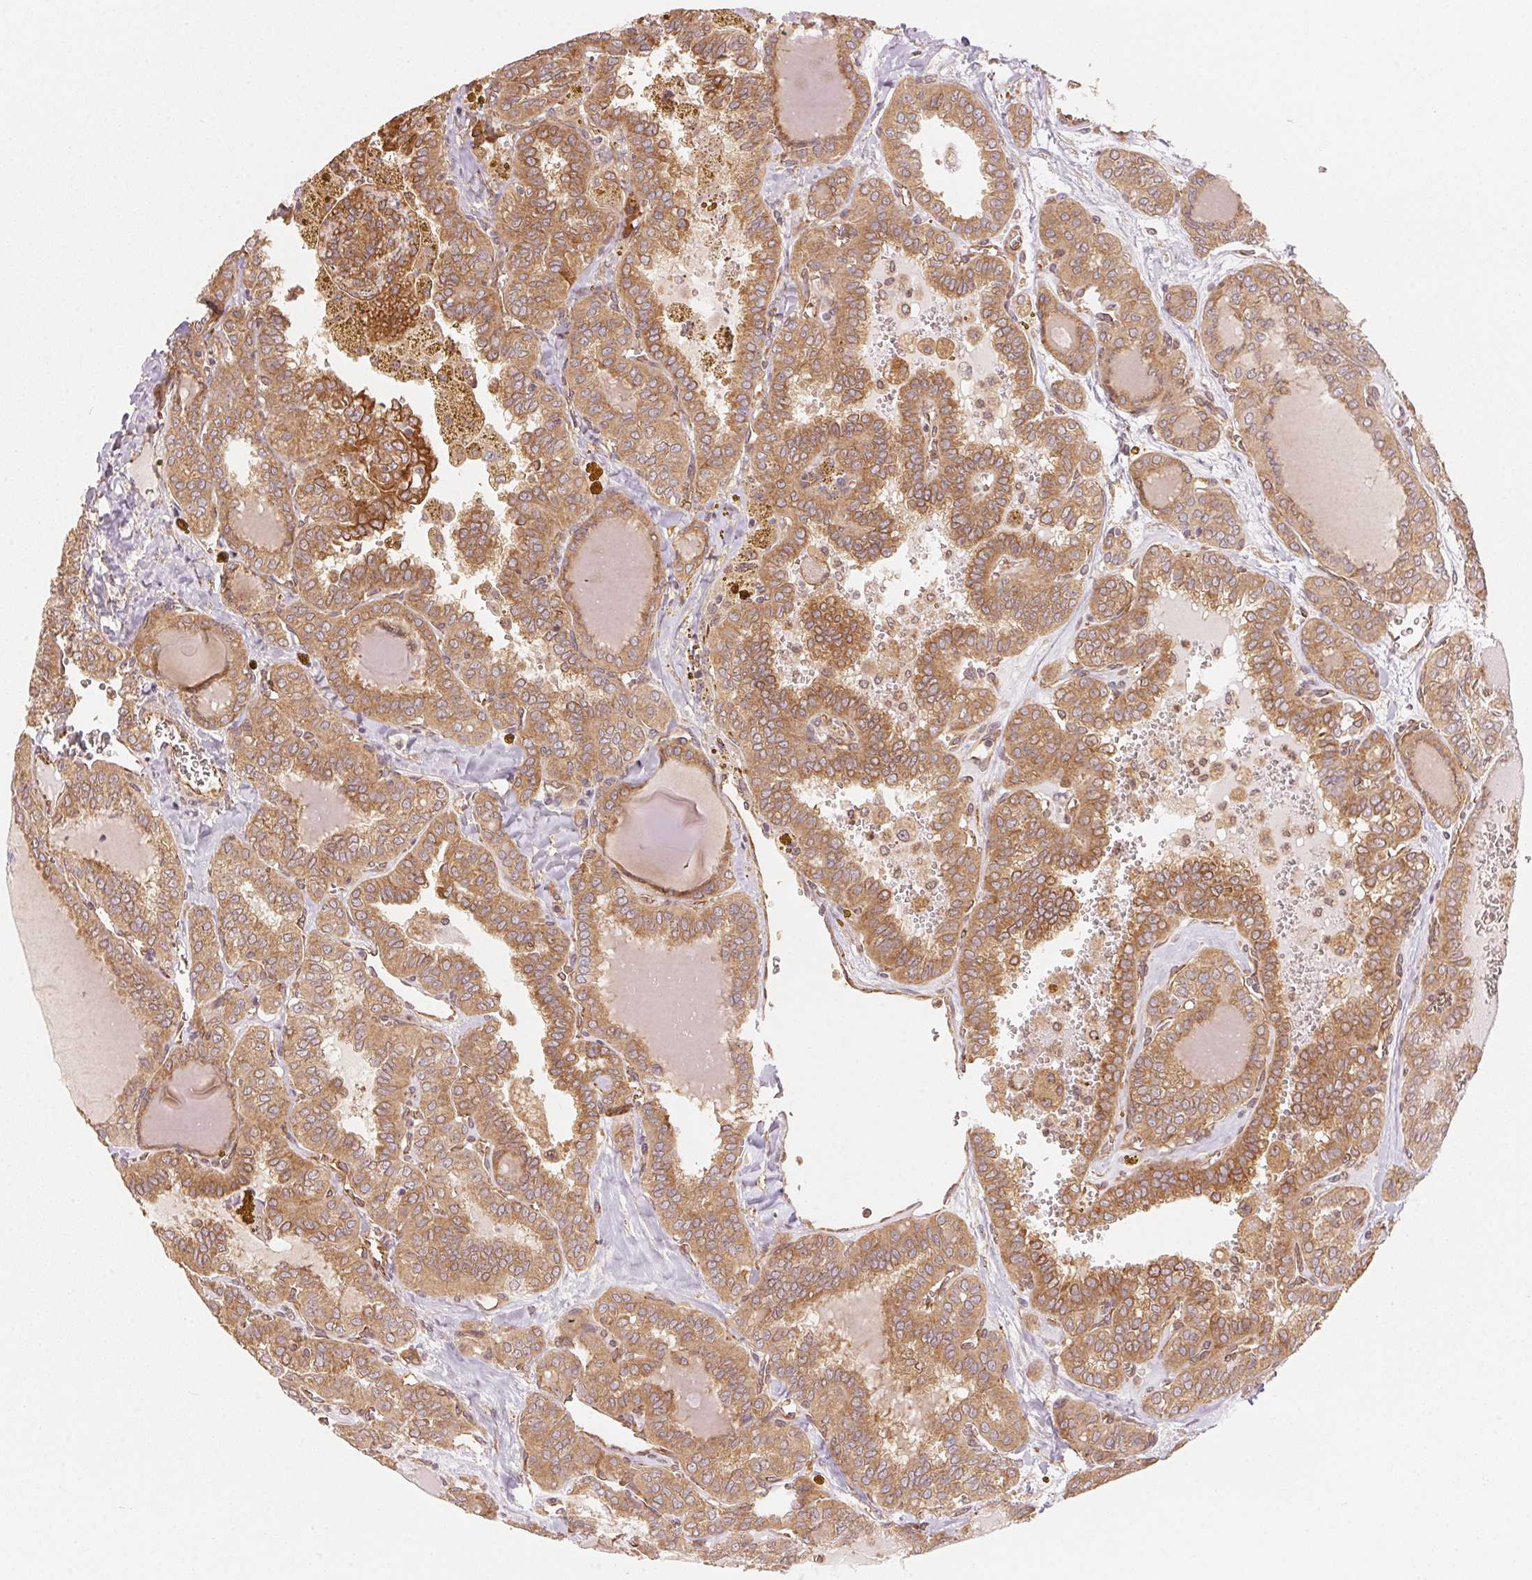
{"staining": {"intensity": "moderate", "quantity": ">75%", "location": "cytoplasmic/membranous"}, "tissue": "thyroid cancer", "cell_type": "Tumor cells", "image_type": "cancer", "snomed": [{"axis": "morphology", "description": "Papillary adenocarcinoma, NOS"}, {"axis": "topography", "description": "Thyroid gland"}], "caption": "Immunohistochemistry (IHC) (DAB (3,3'-diaminobenzidine)) staining of papillary adenocarcinoma (thyroid) exhibits moderate cytoplasmic/membranous protein expression in approximately >75% of tumor cells.", "gene": "STRN4", "patient": {"sex": "female", "age": 41}}